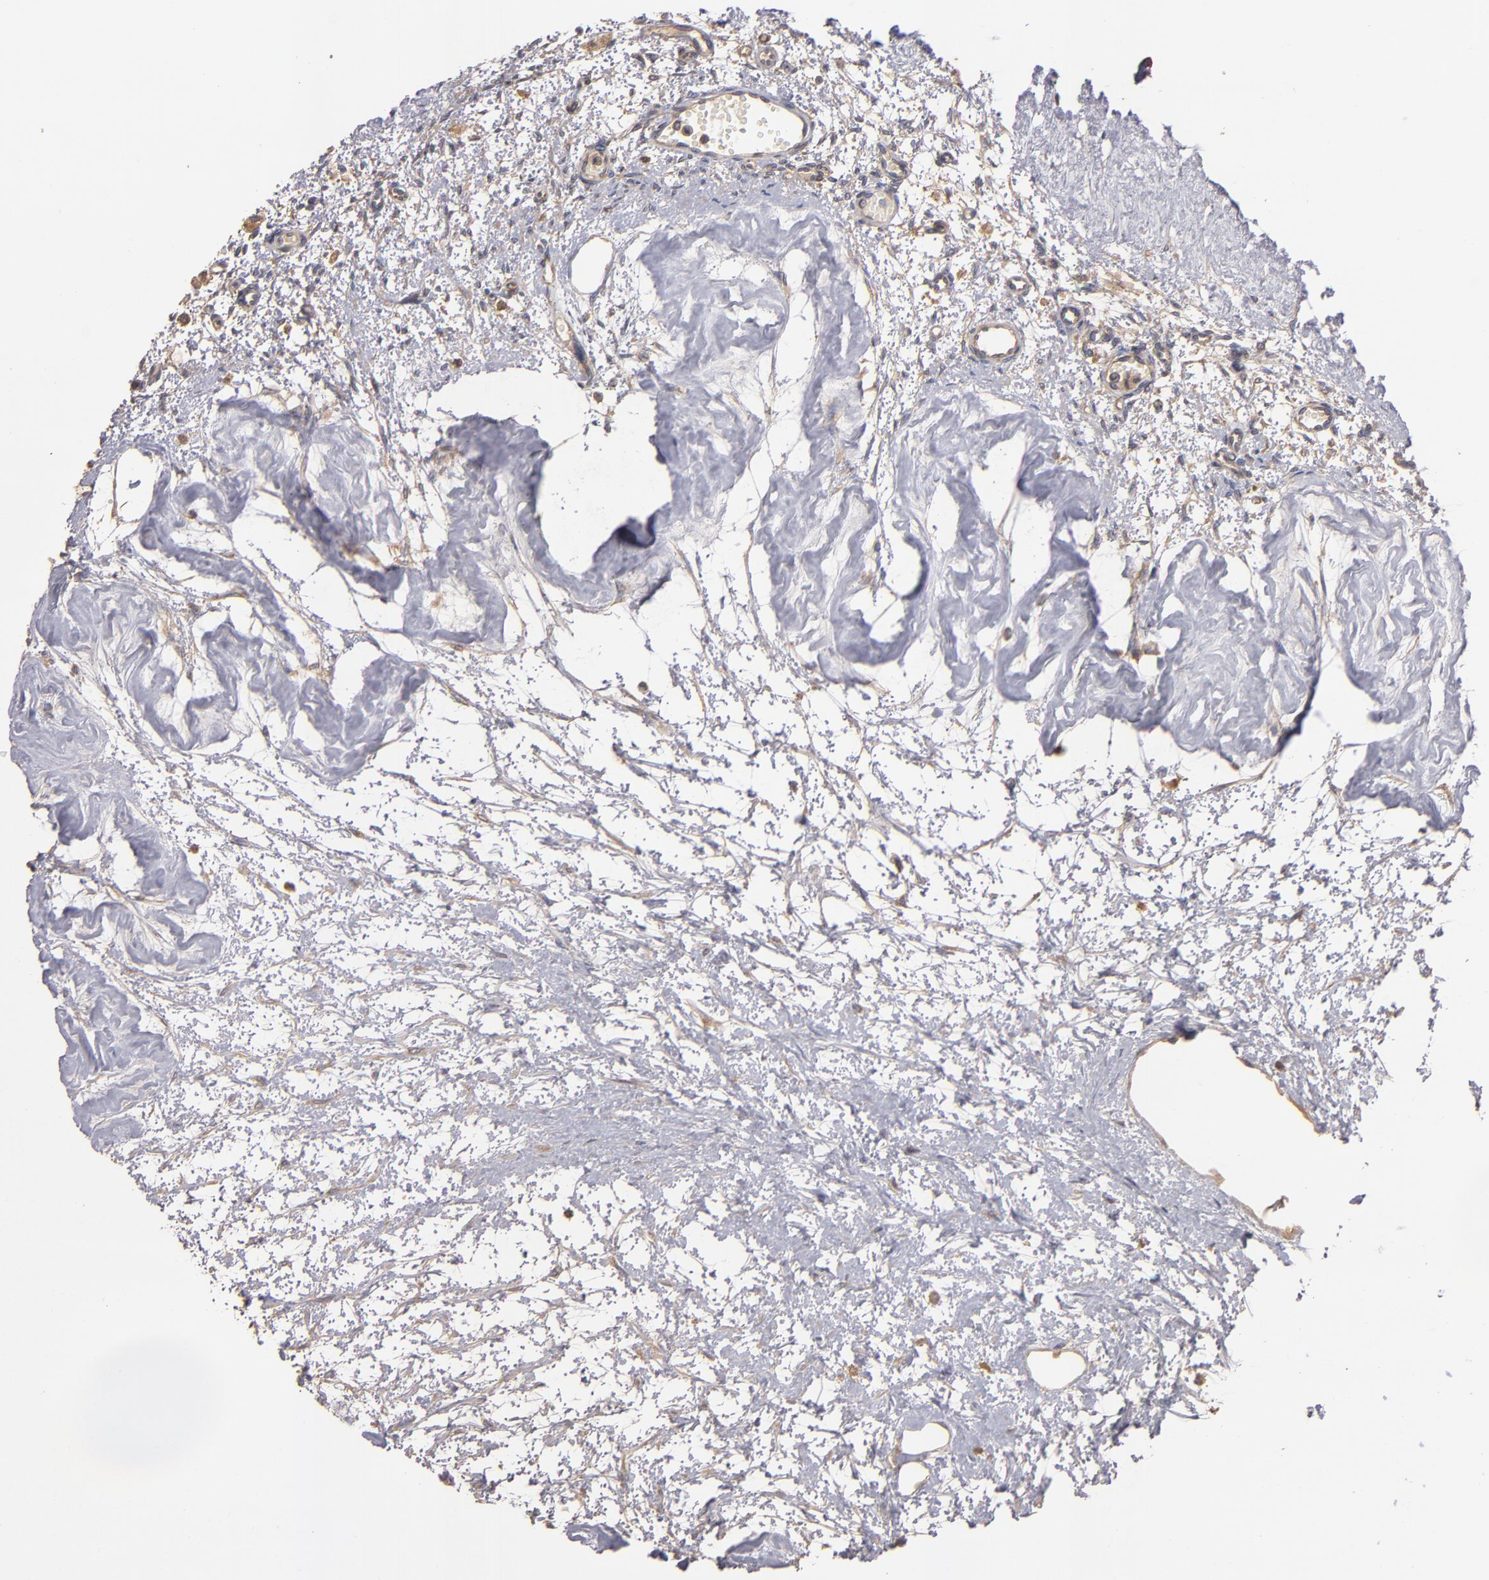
{"staining": {"intensity": "negative", "quantity": "none", "location": "none"}, "tissue": "ovary", "cell_type": "Follicle cells", "image_type": "normal", "snomed": [{"axis": "morphology", "description": "Normal tissue, NOS"}, {"axis": "topography", "description": "Ovary"}], "caption": "This is an IHC photomicrograph of benign human ovary. There is no expression in follicle cells.", "gene": "UPF3B", "patient": {"sex": "female", "age": 39}}